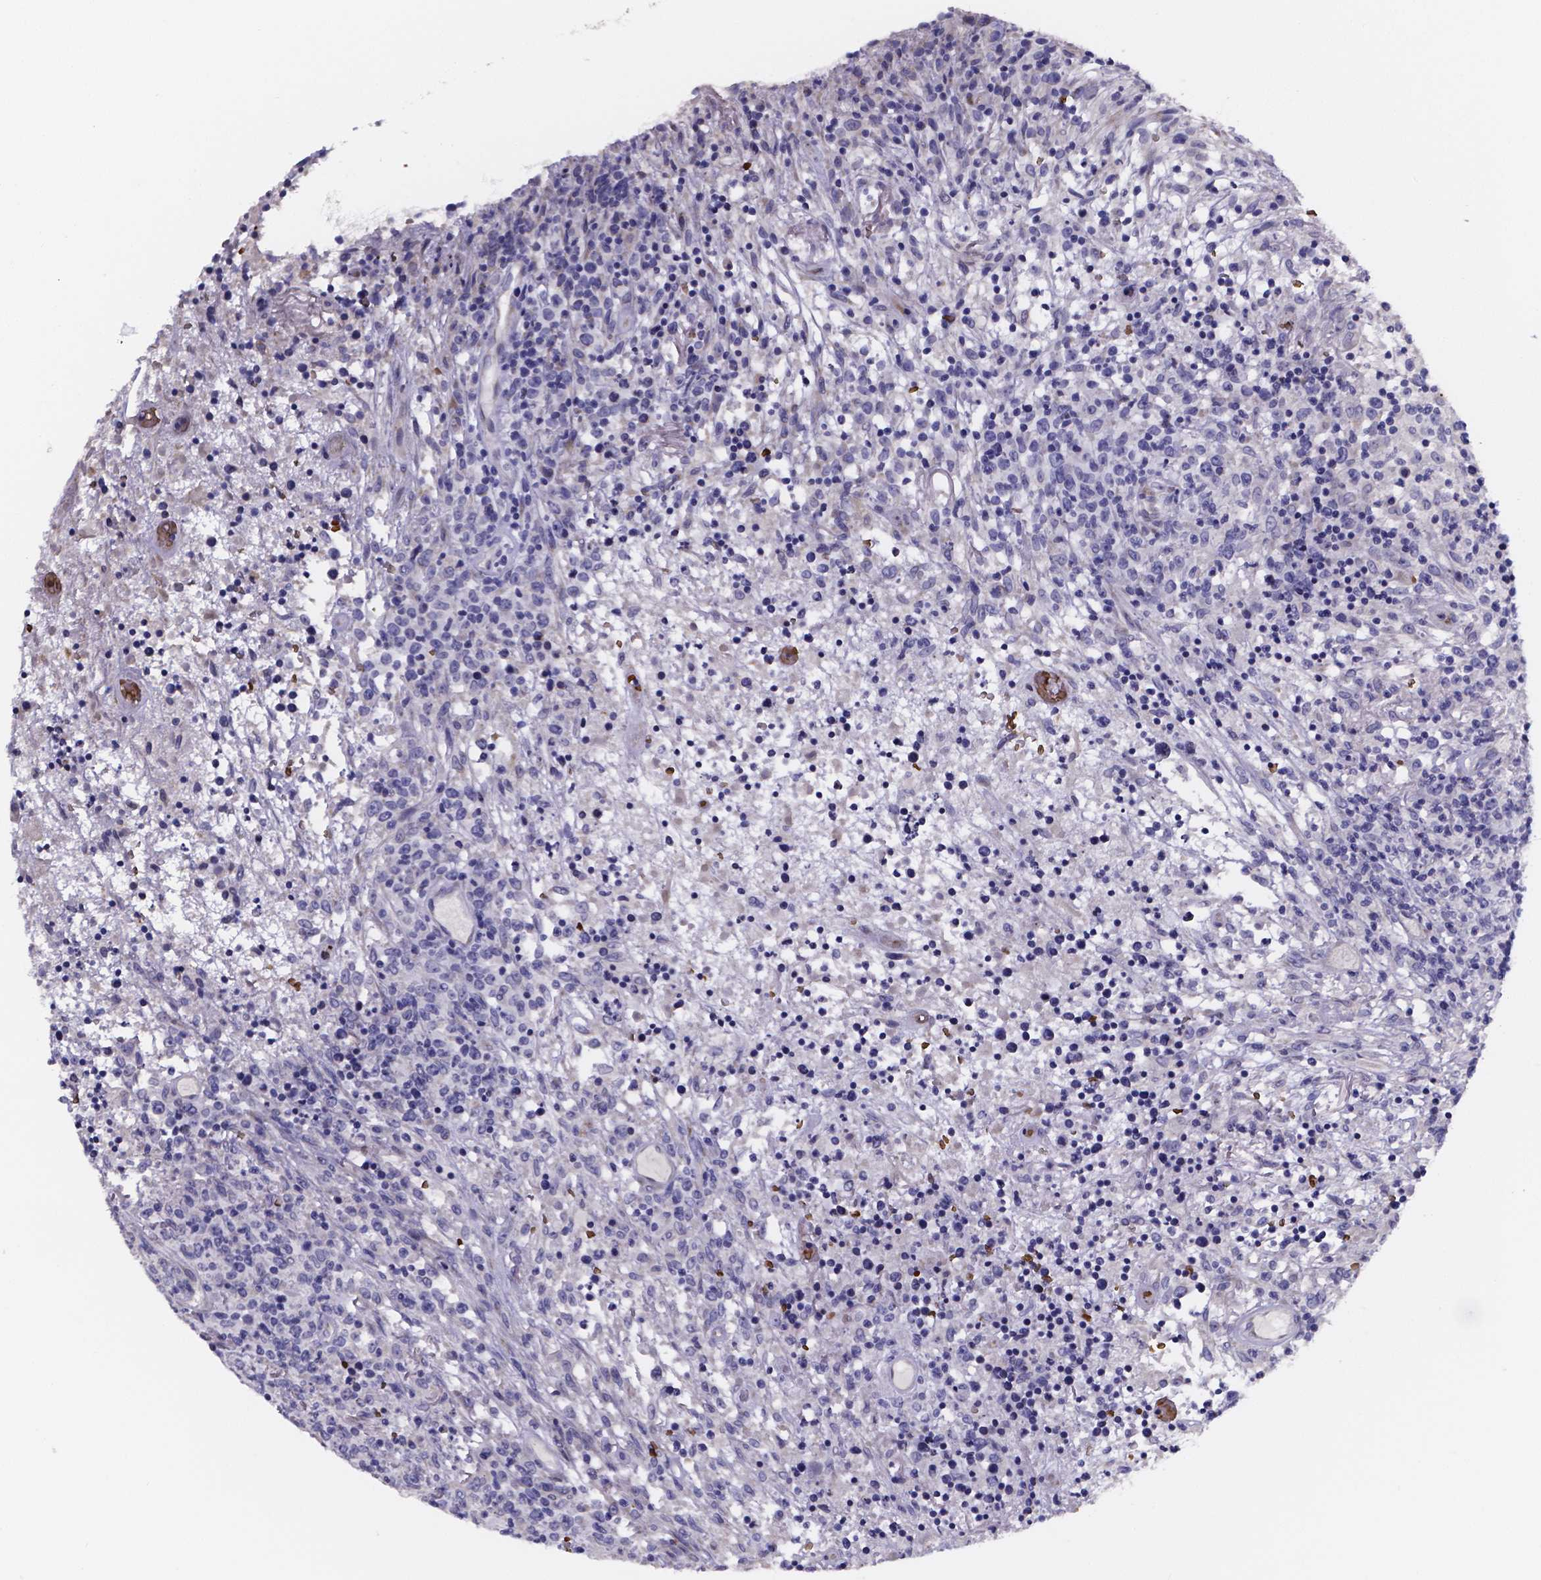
{"staining": {"intensity": "negative", "quantity": "none", "location": "none"}, "tissue": "lymphoma", "cell_type": "Tumor cells", "image_type": "cancer", "snomed": [{"axis": "morphology", "description": "Malignant lymphoma, non-Hodgkin's type, High grade"}, {"axis": "topography", "description": "Lung"}], "caption": "Tumor cells are negative for protein expression in human high-grade malignant lymphoma, non-Hodgkin's type.", "gene": "GABRA3", "patient": {"sex": "male", "age": 79}}